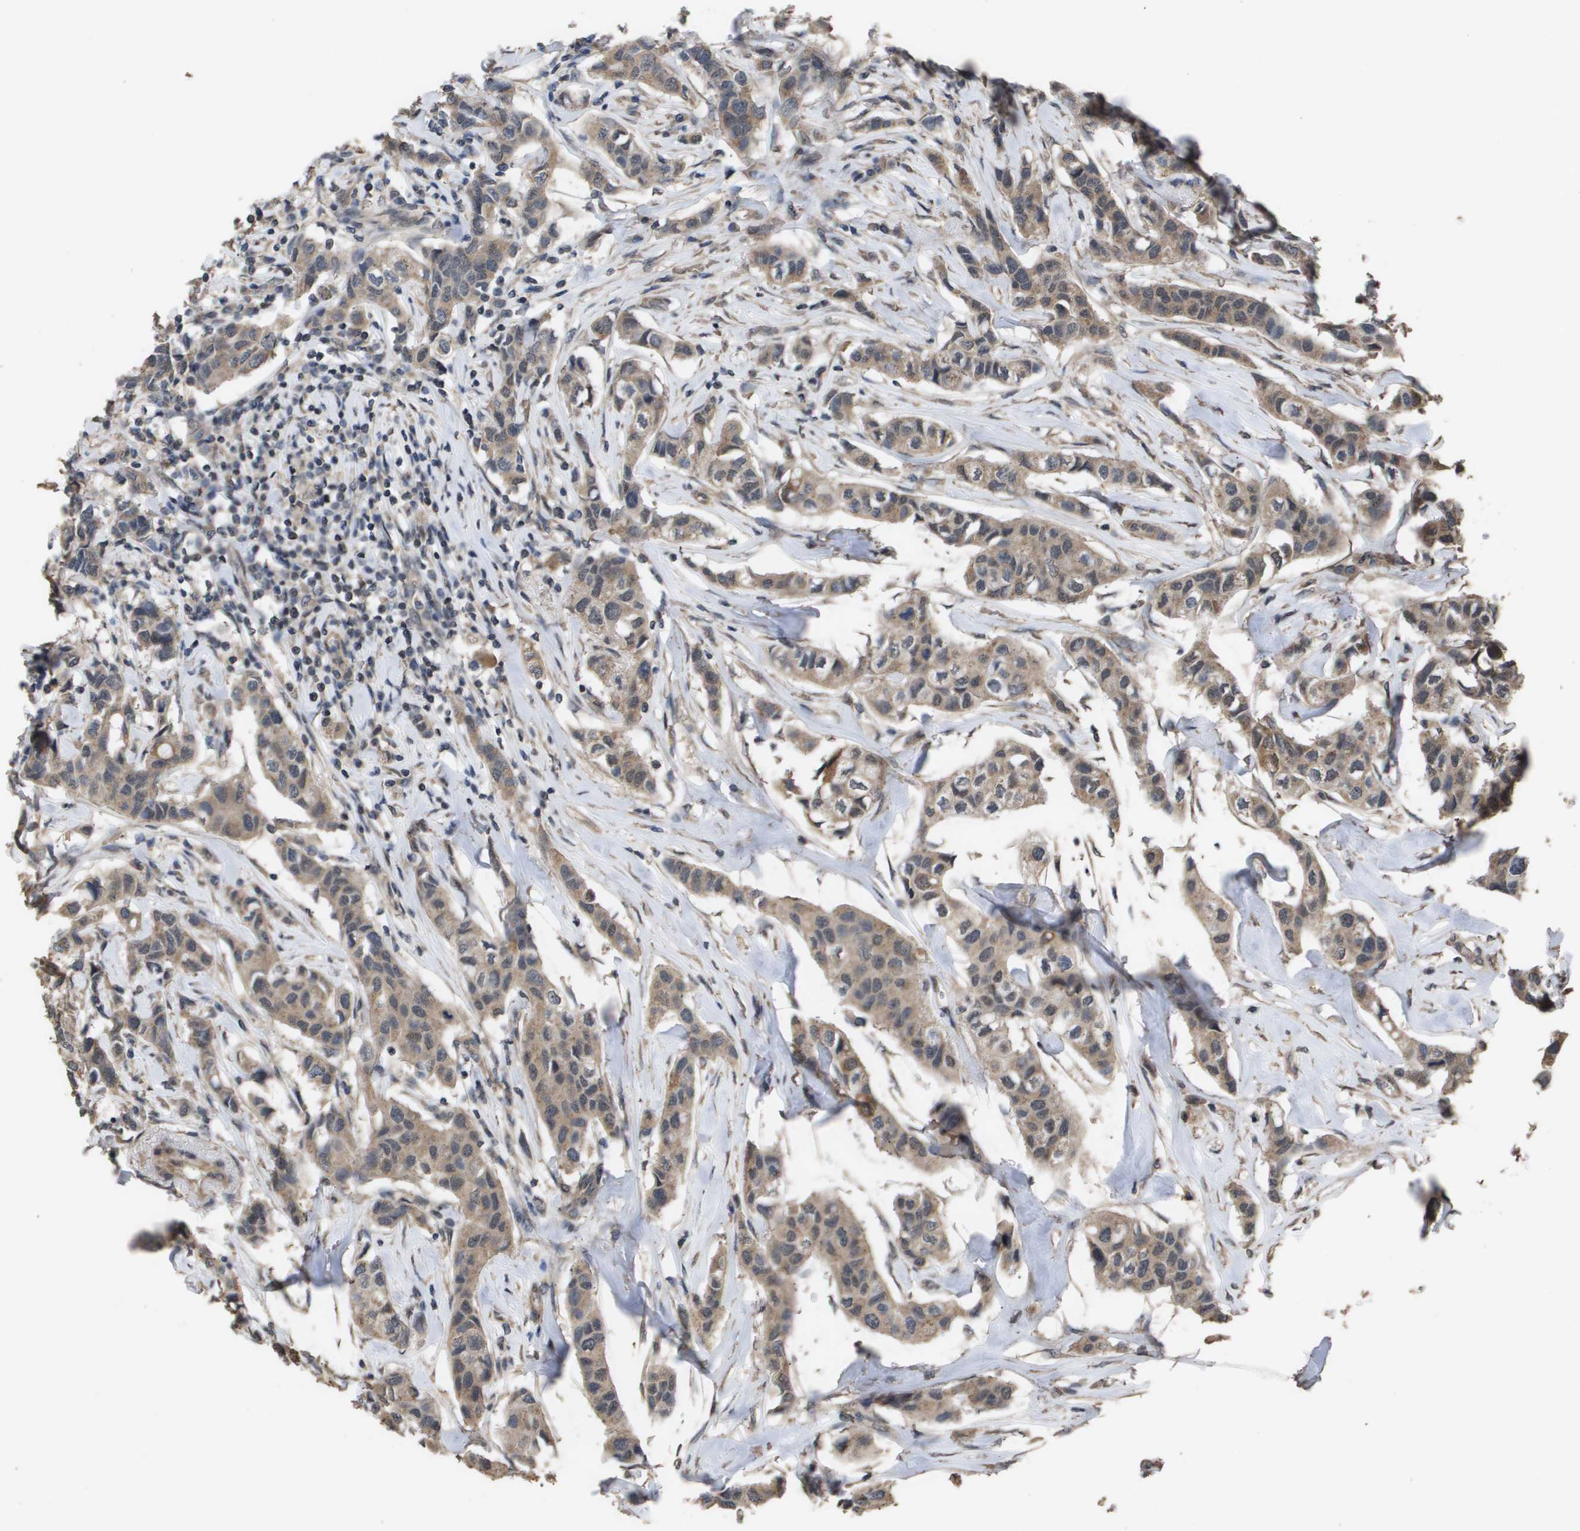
{"staining": {"intensity": "weak", "quantity": ">75%", "location": "cytoplasmic/membranous"}, "tissue": "breast cancer", "cell_type": "Tumor cells", "image_type": "cancer", "snomed": [{"axis": "morphology", "description": "Duct carcinoma"}, {"axis": "topography", "description": "Breast"}], "caption": "Immunohistochemistry image of human breast intraductal carcinoma stained for a protein (brown), which exhibits low levels of weak cytoplasmic/membranous expression in about >75% of tumor cells.", "gene": "CUL5", "patient": {"sex": "female", "age": 80}}